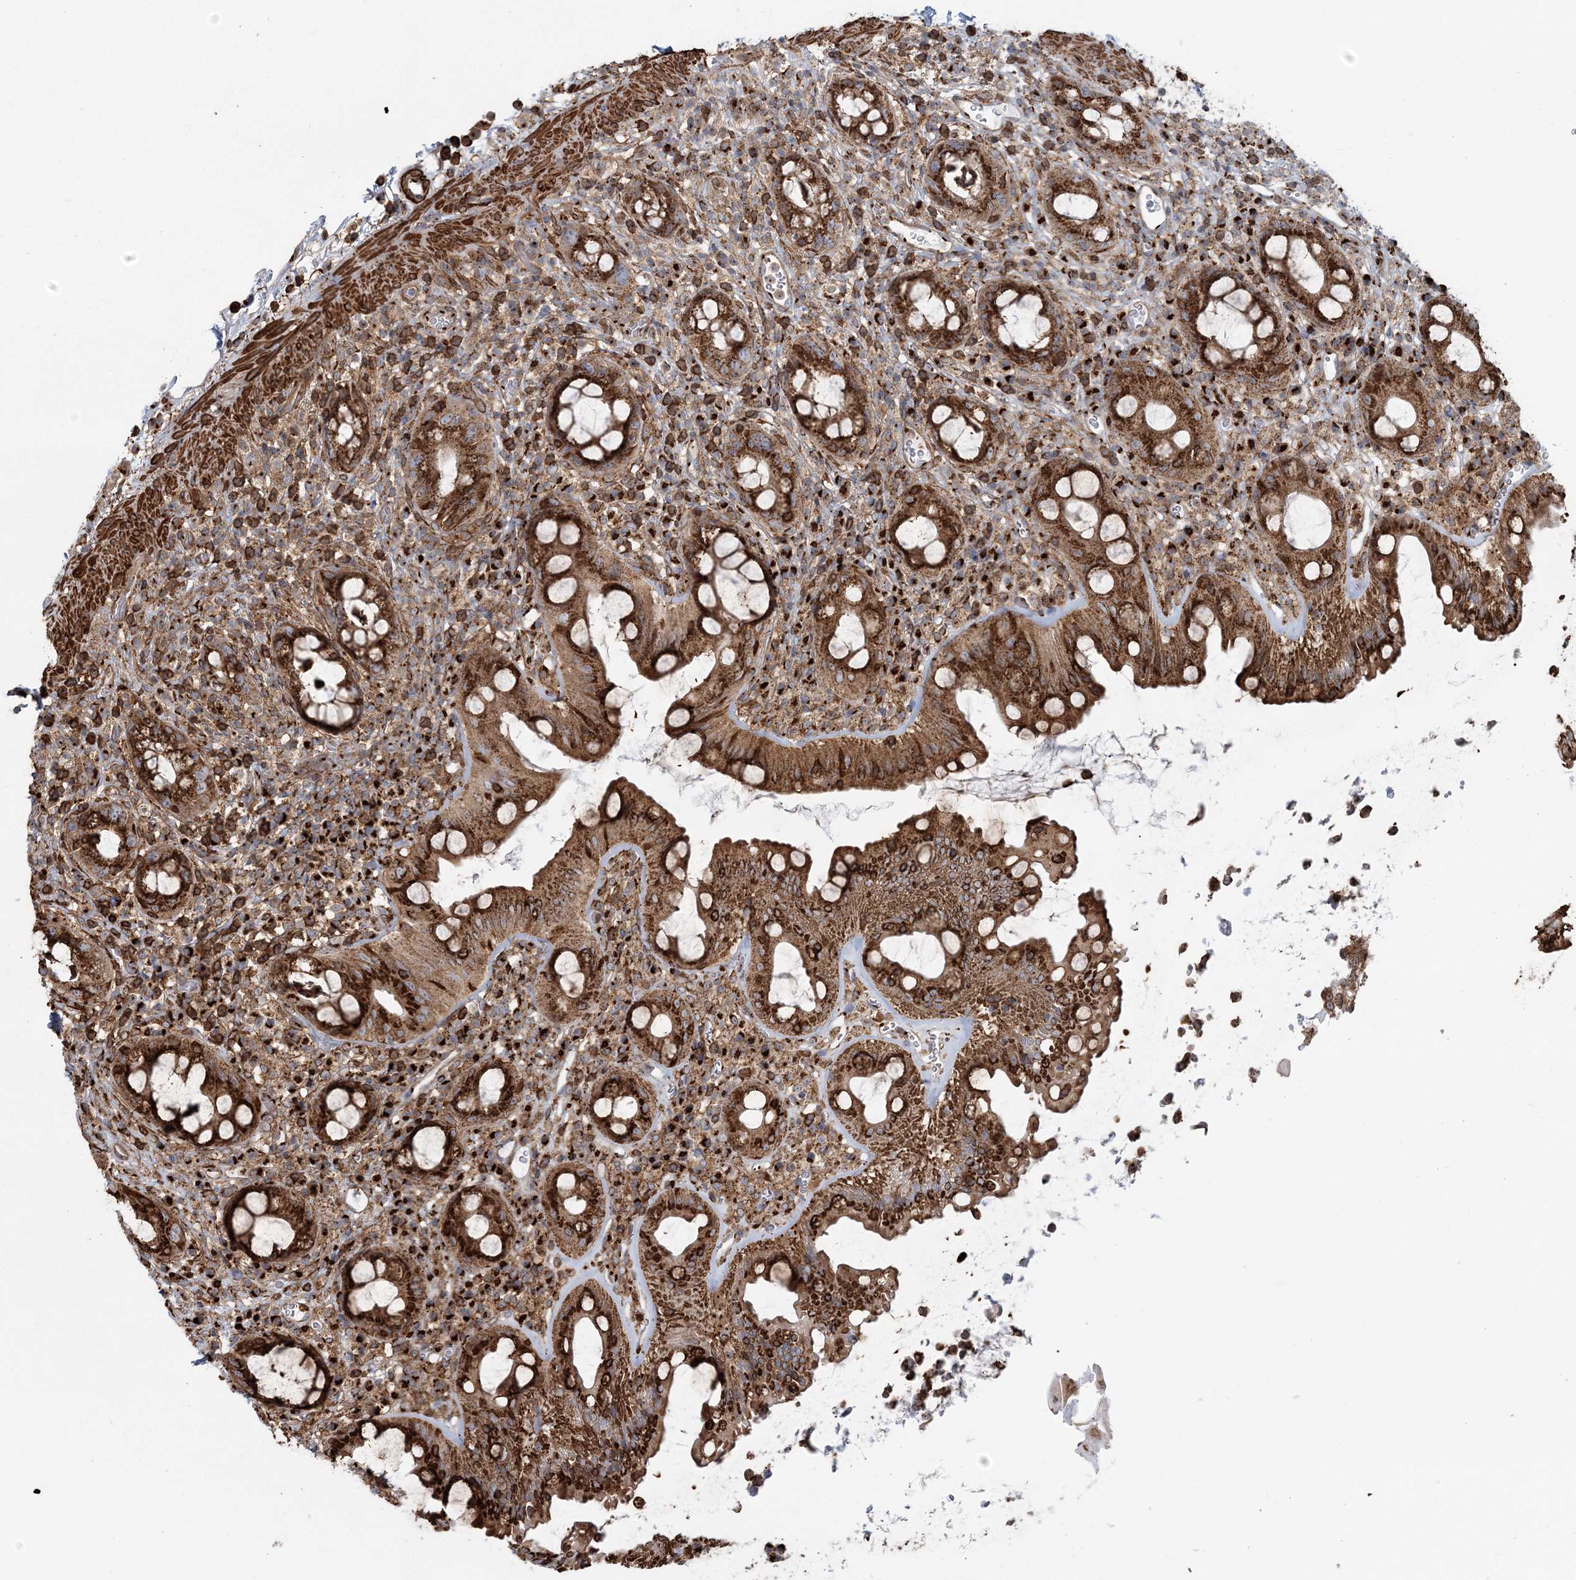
{"staining": {"intensity": "strong", "quantity": ">75%", "location": "cytoplasmic/membranous"}, "tissue": "rectum", "cell_type": "Glandular cells", "image_type": "normal", "snomed": [{"axis": "morphology", "description": "Normal tissue, NOS"}, {"axis": "topography", "description": "Rectum"}], "caption": "Immunohistochemical staining of unremarkable human rectum displays high levels of strong cytoplasmic/membranous positivity in approximately >75% of glandular cells. (Brightfield microscopy of DAB IHC at high magnification).", "gene": "TRAF3IP2", "patient": {"sex": "female", "age": 57}}